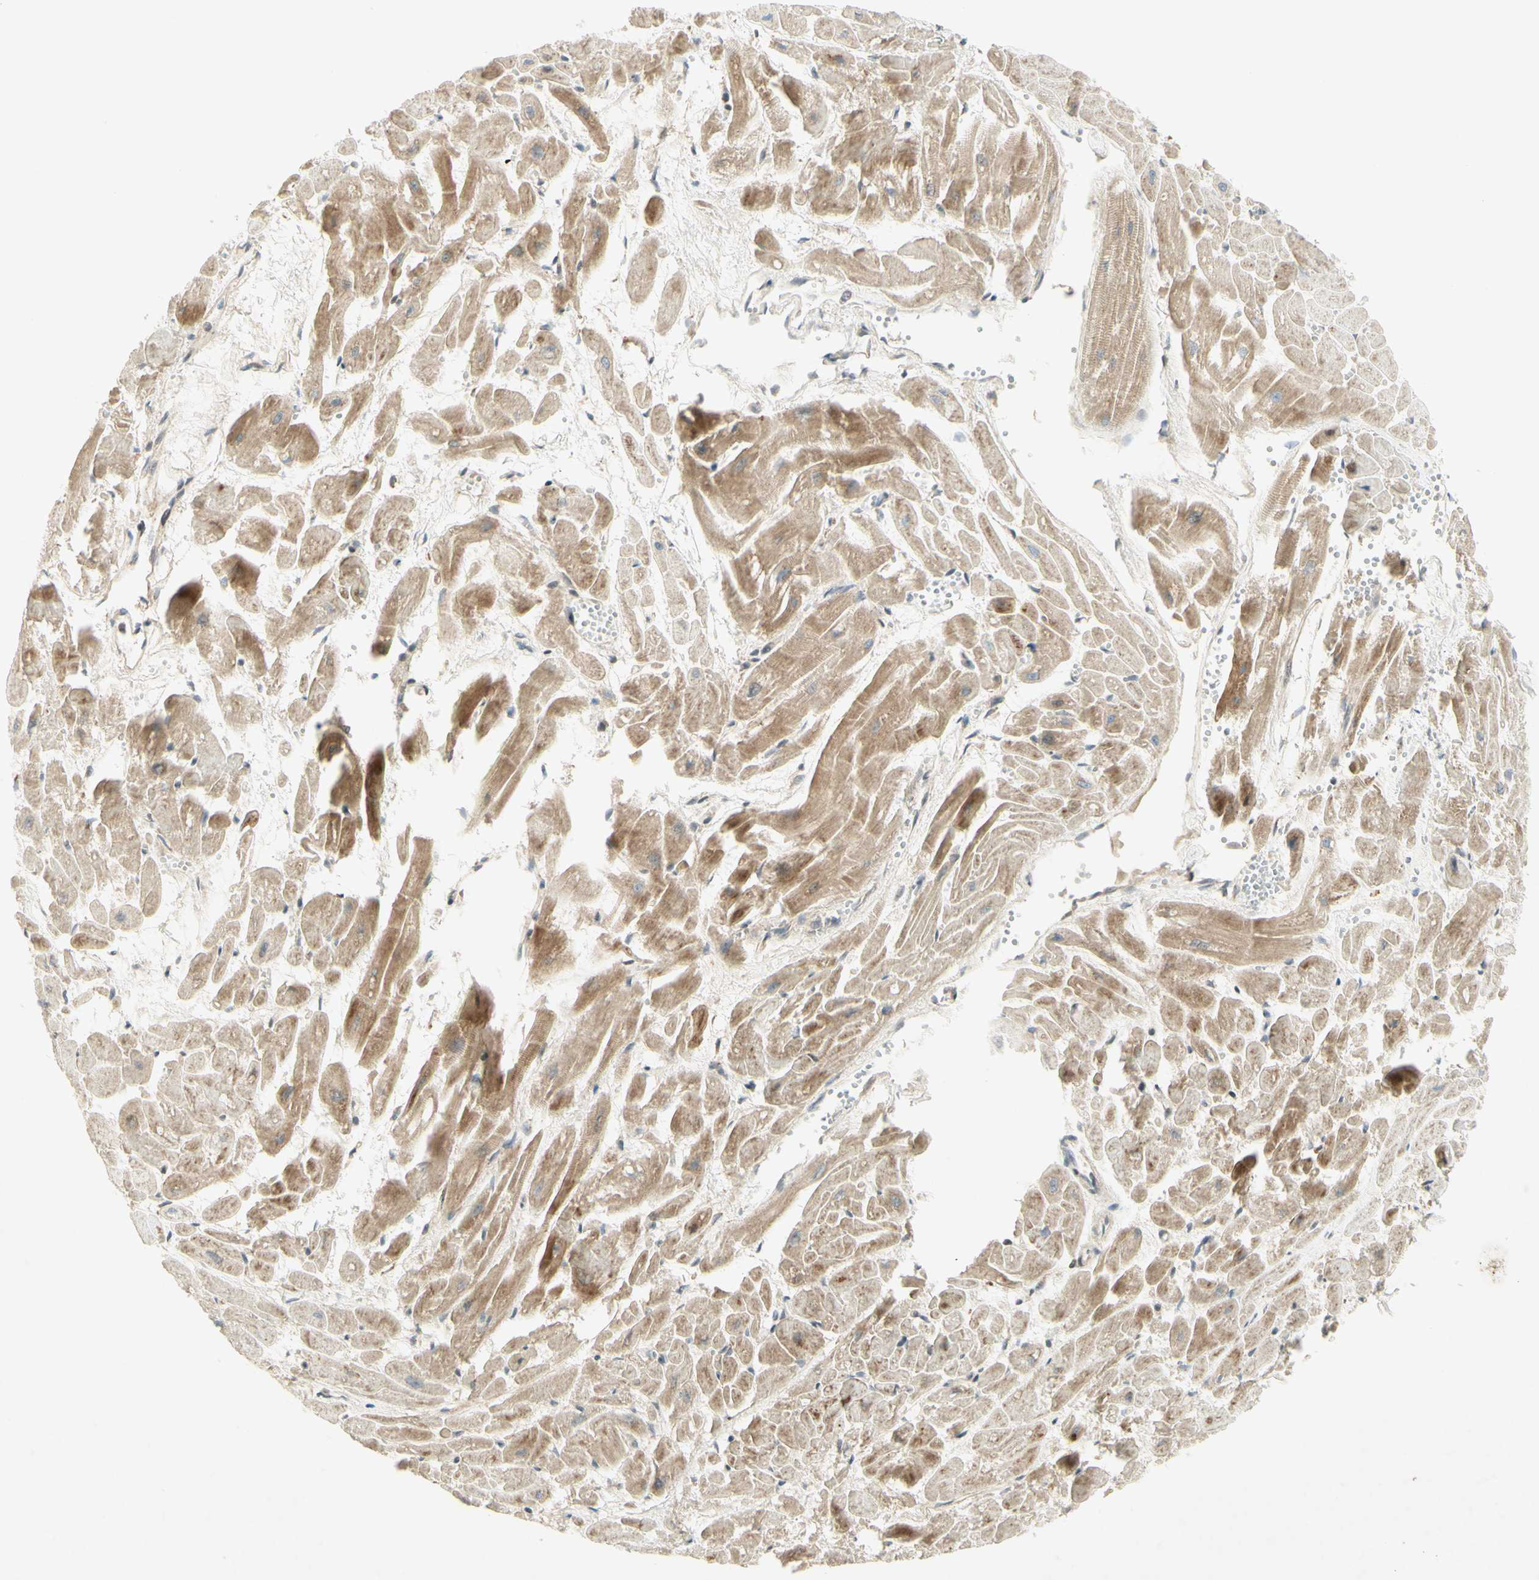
{"staining": {"intensity": "moderate", "quantity": "25%-75%", "location": "cytoplasmic/membranous"}, "tissue": "heart muscle", "cell_type": "Cardiomyocytes", "image_type": "normal", "snomed": [{"axis": "morphology", "description": "Normal tissue, NOS"}, {"axis": "topography", "description": "Heart"}], "caption": "Immunohistochemistry (IHC) of normal heart muscle demonstrates medium levels of moderate cytoplasmic/membranous expression in about 25%-75% of cardiomyocytes.", "gene": "ETF1", "patient": {"sex": "female", "age": 19}}